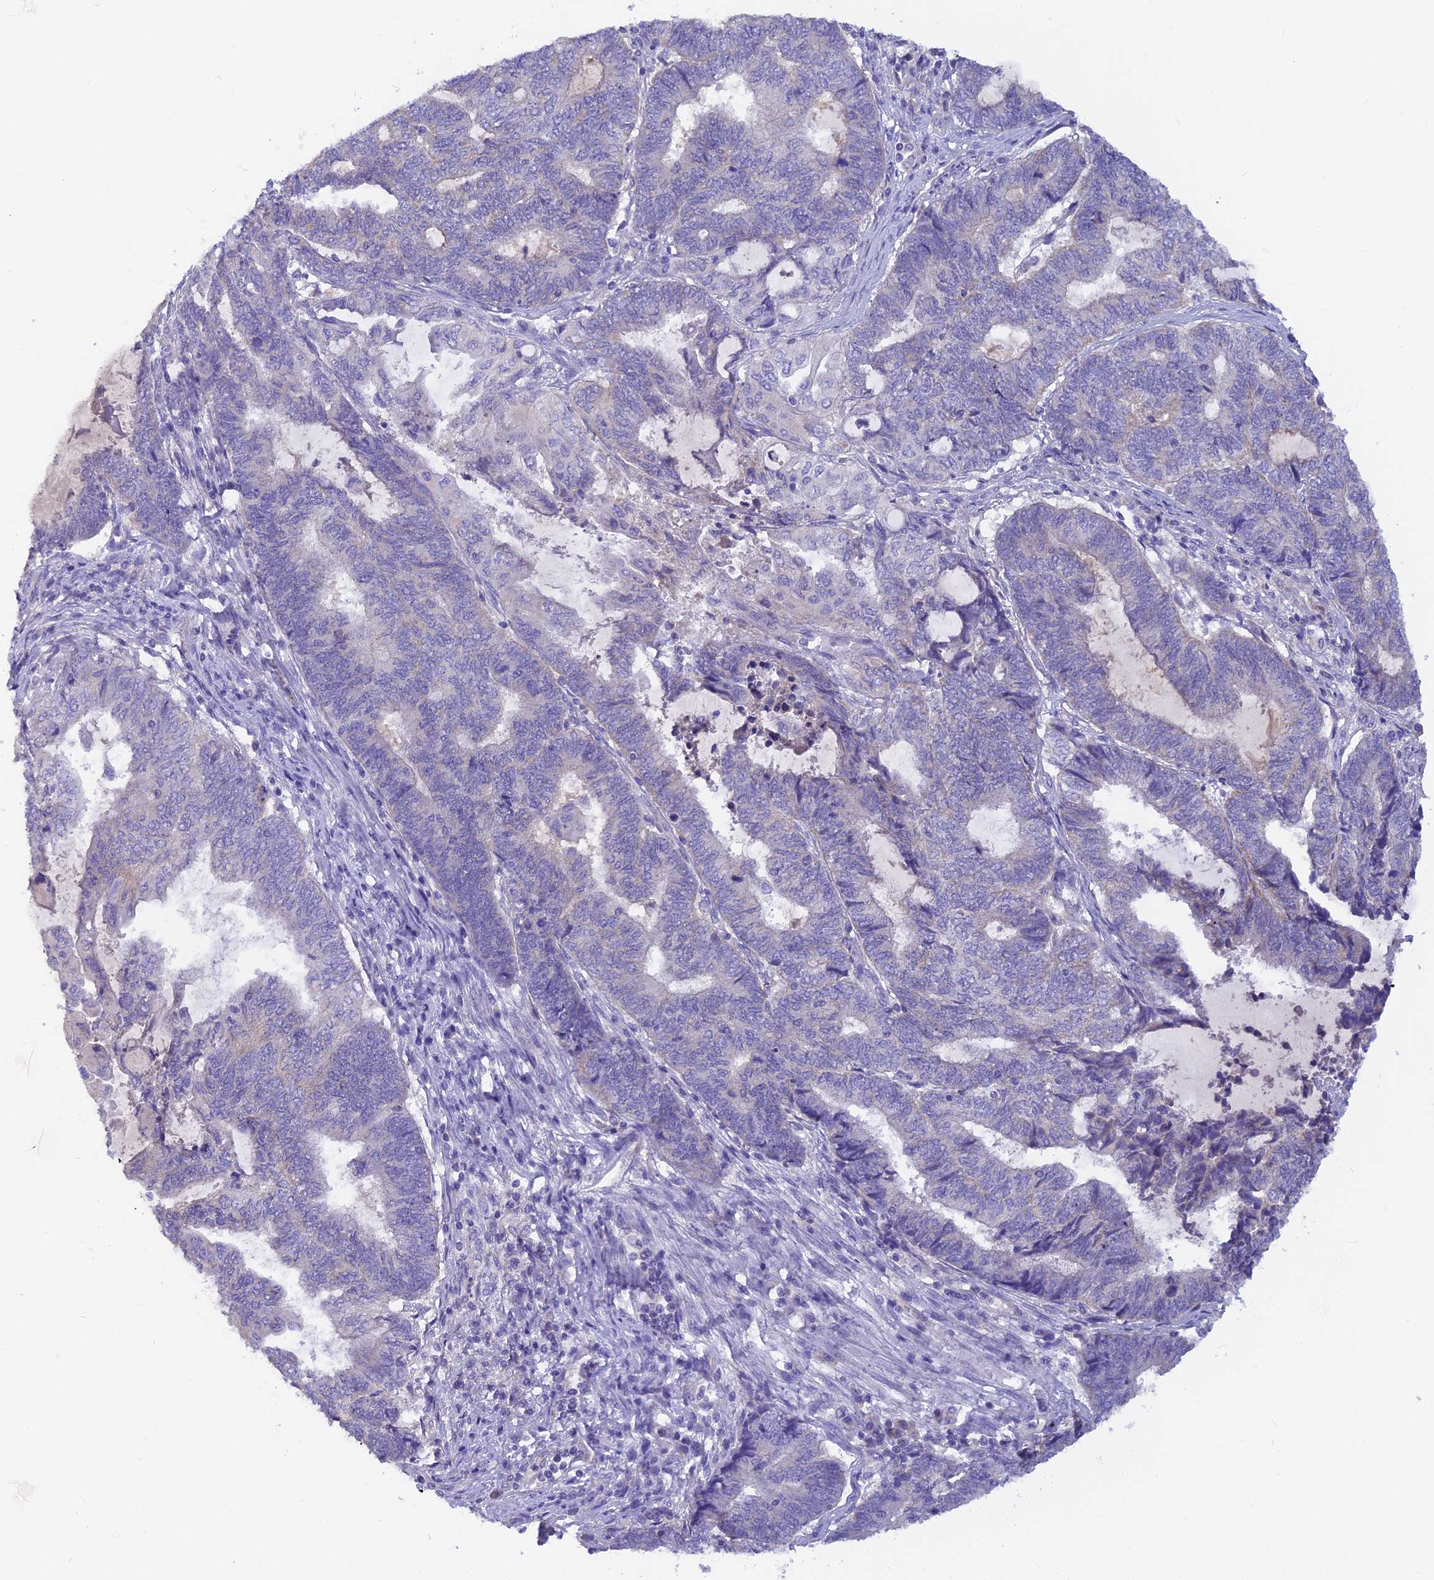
{"staining": {"intensity": "negative", "quantity": "none", "location": "none"}, "tissue": "endometrial cancer", "cell_type": "Tumor cells", "image_type": "cancer", "snomed": [{"axis": "morphology", "description": "Adenocarcinoma, NOS"}, {"axis": "topography", "description": "Uterus"}, {"axis": "topography", "description": "Endometrium"}], "caption": "Tumor cells are negative for brown protein staining in adenocarcinoma (endometrial).", "gene": "PZP", "patient": {"sex": "female", "age": 70}}